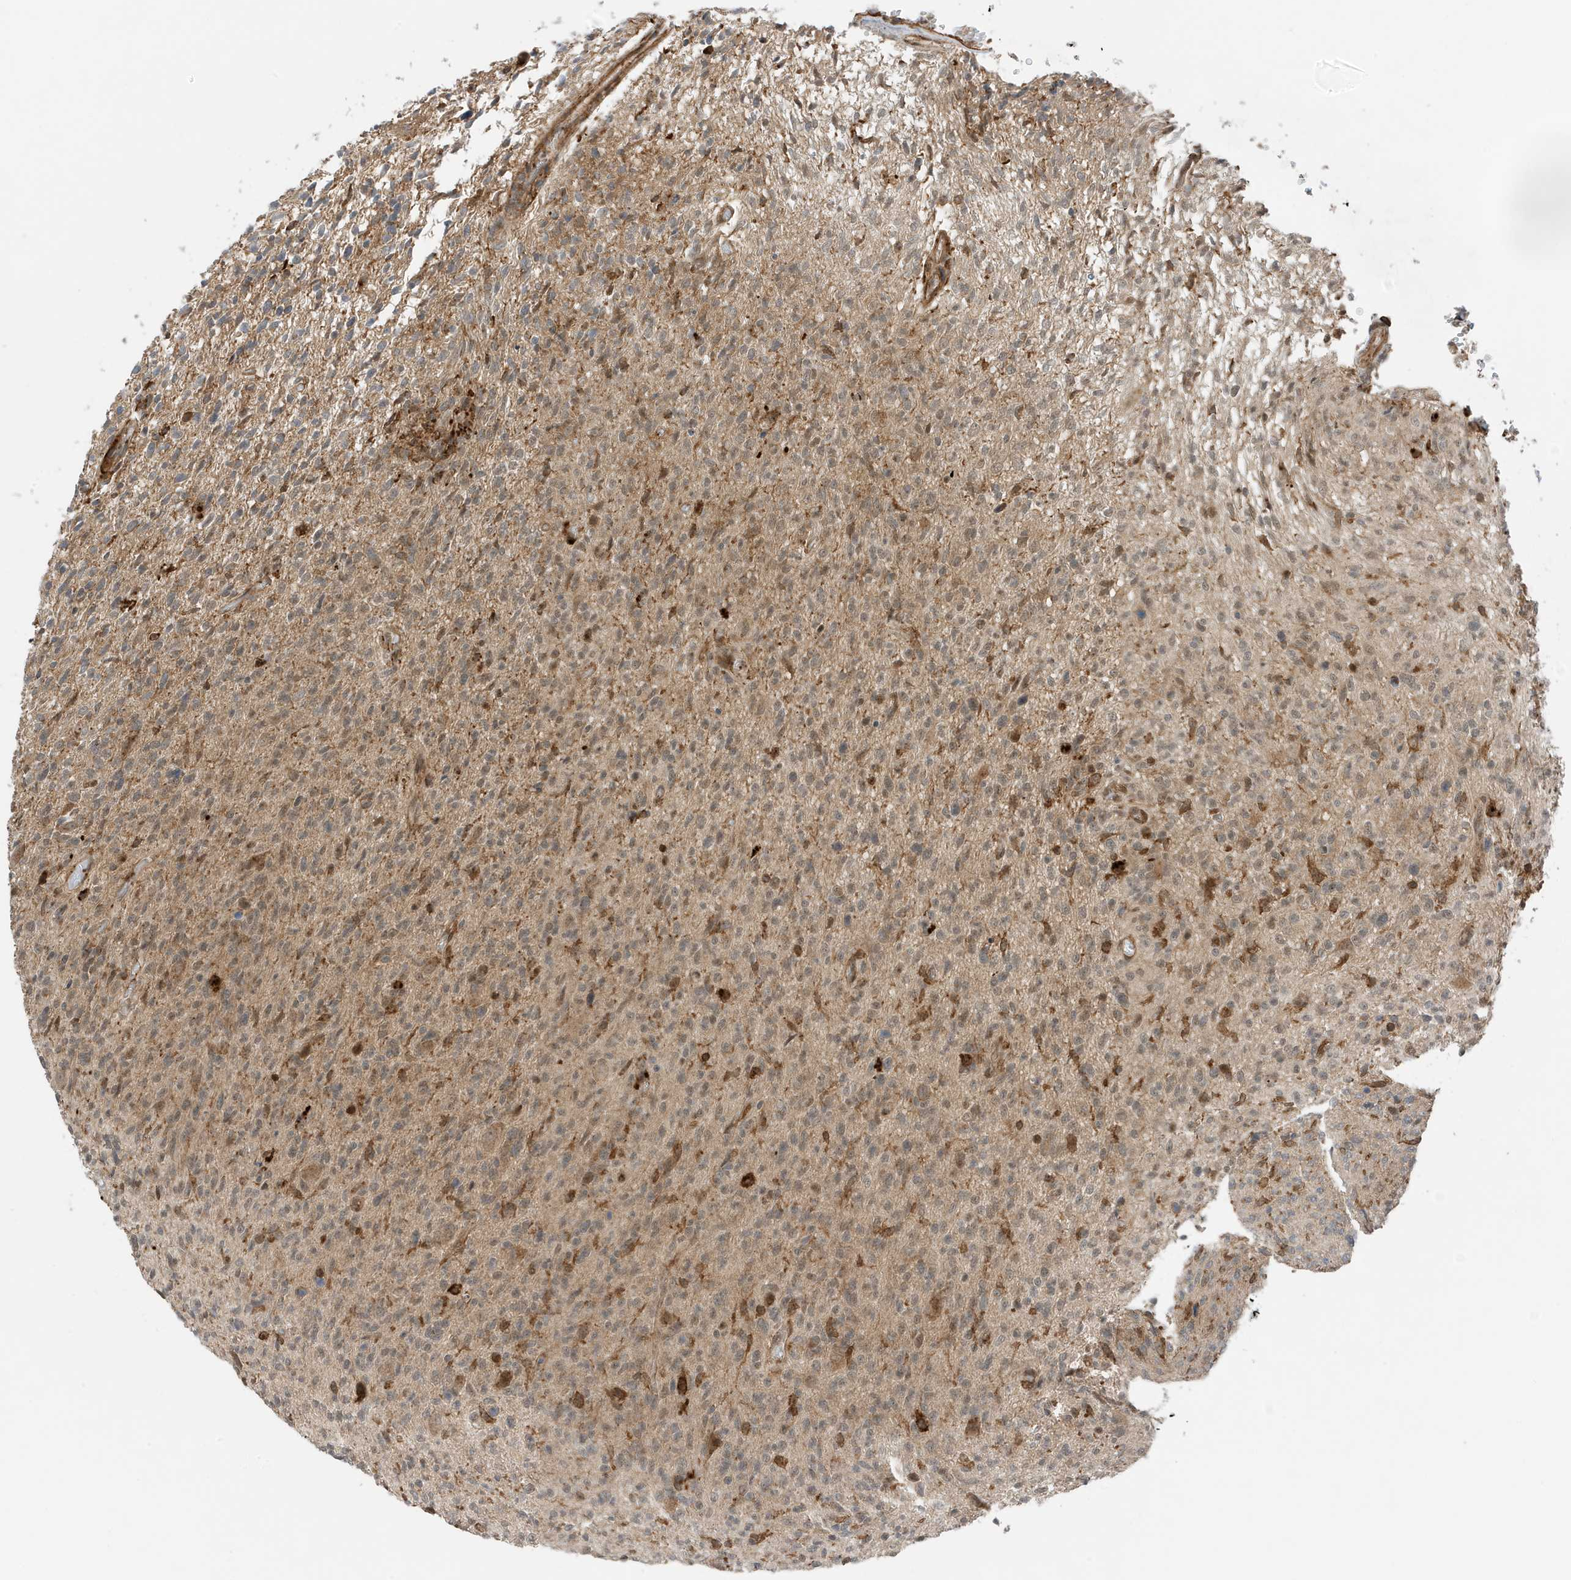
{"staining": {"intensity": "moderate", "quantity": ">75%", "location": "cytoplasmic/membranous"}, "tissue": "glioma", "cell_type": "Tumor cells", "image_type": "cancer", "snomed": [{"axis": "morphology", "description": "Glioma, malignant, High grade"}, {"axis": "topography", "description": "Brain"}], "caption": "Immunohistochemistry (IHC) micrograph of human glioma stained for a protein (brown), which demonstrates medium levels of moderate cytoplasmic/membranous positivity in approximately >75% of tumor cells.", "gene": "TATDN3", "patient": {"sex": "female", "age": 57}}